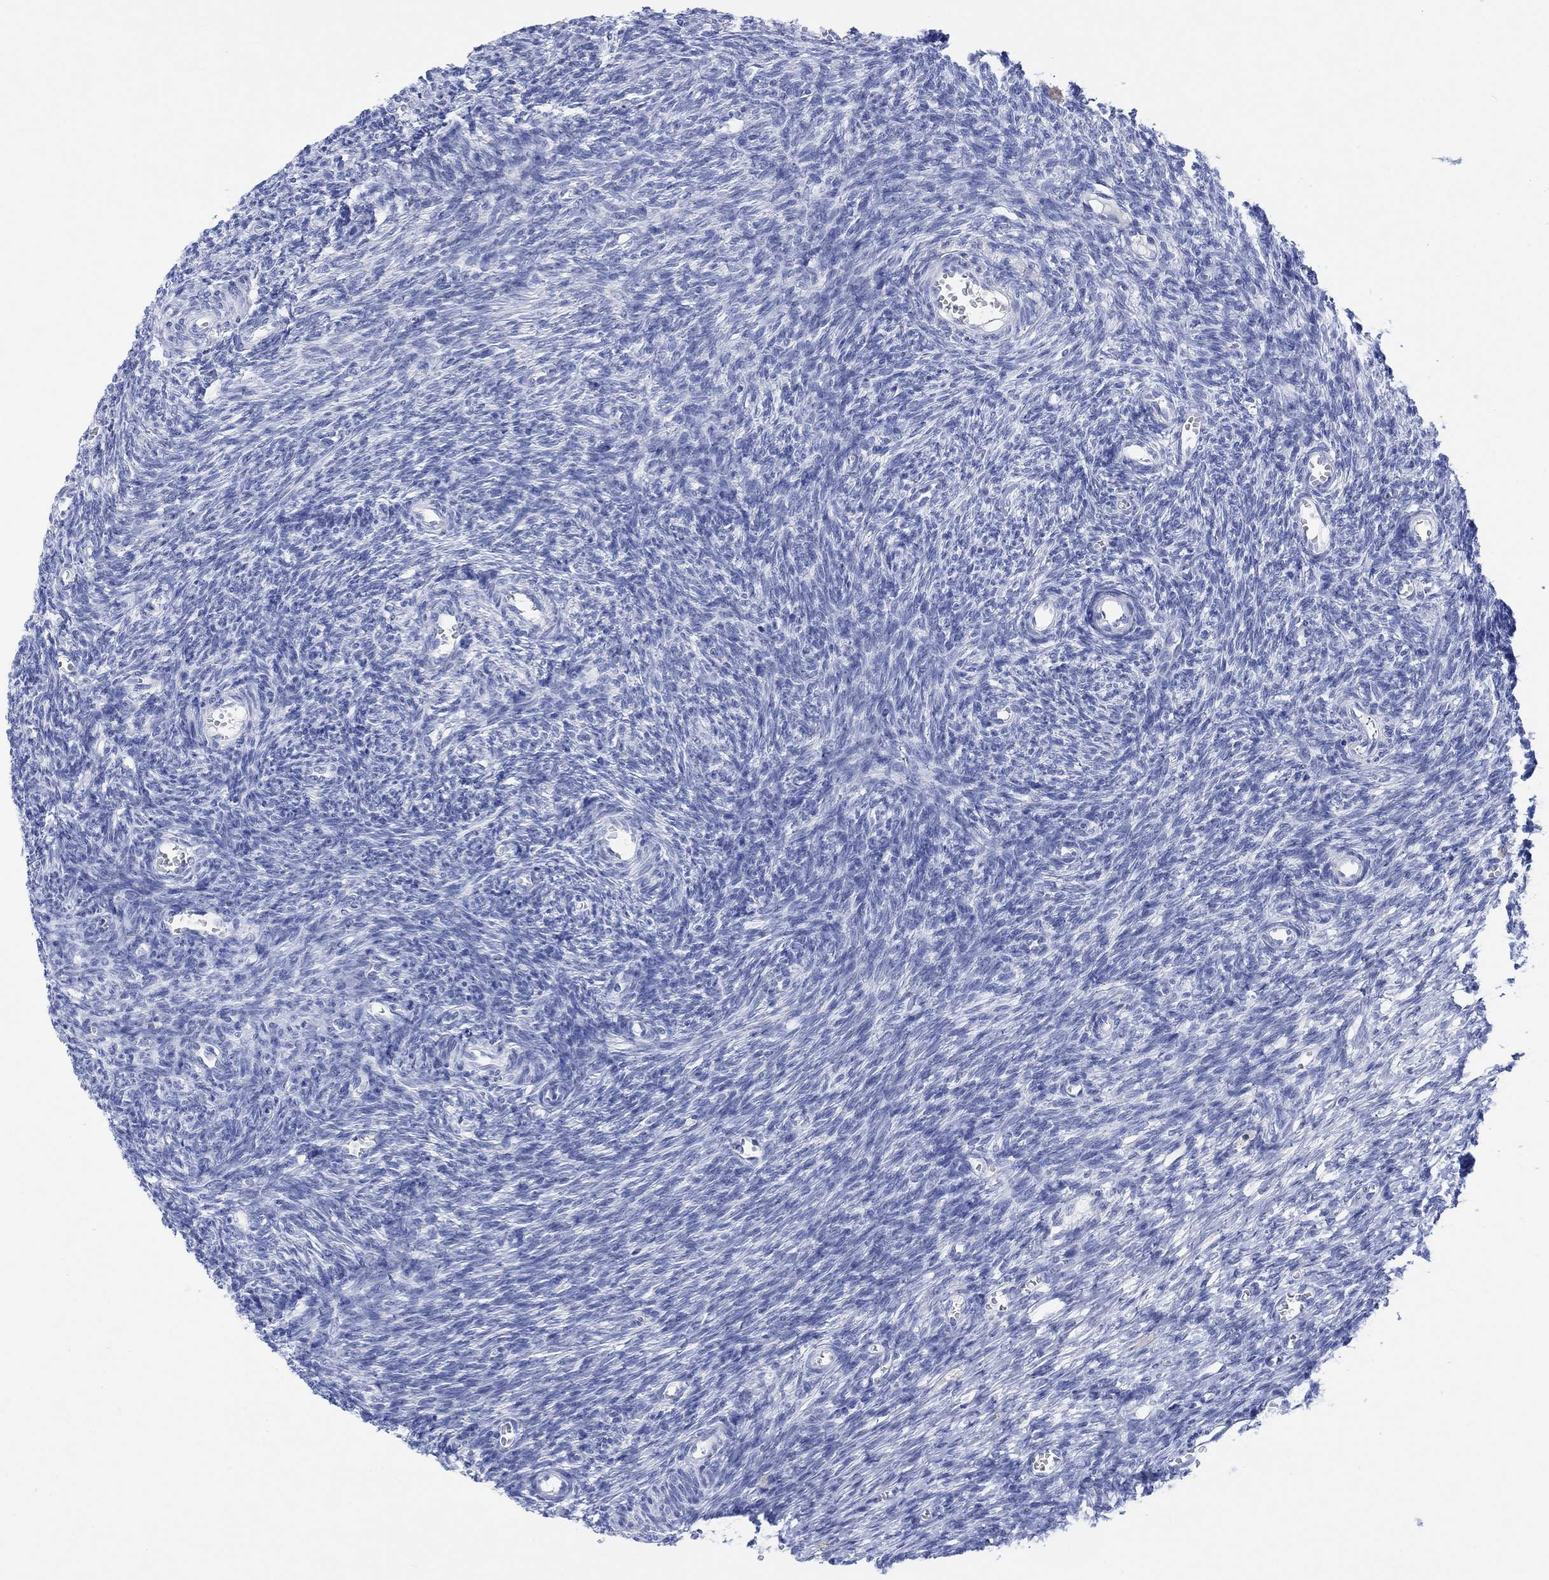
{"staining": {"intensity": "negative", "quantity": "none", "location": "none"}, "tissue": "ovary", "cell_type": "Ovarian stroma cells", "image_type": "normal", "snomed": [{"axis": "morphology", "description": "Normal tissue, NOS"}, {"axis": "topography", "description": "Ovary"}], "caption": "Immunohistochemistry of benign human ovary reveals no positivity in ovarian stroma cells. (DAB immunohistochemistry with hematoxylin counter stain).", "gene": "CALCA", "patient": {"sex": "female", "age": 27}}